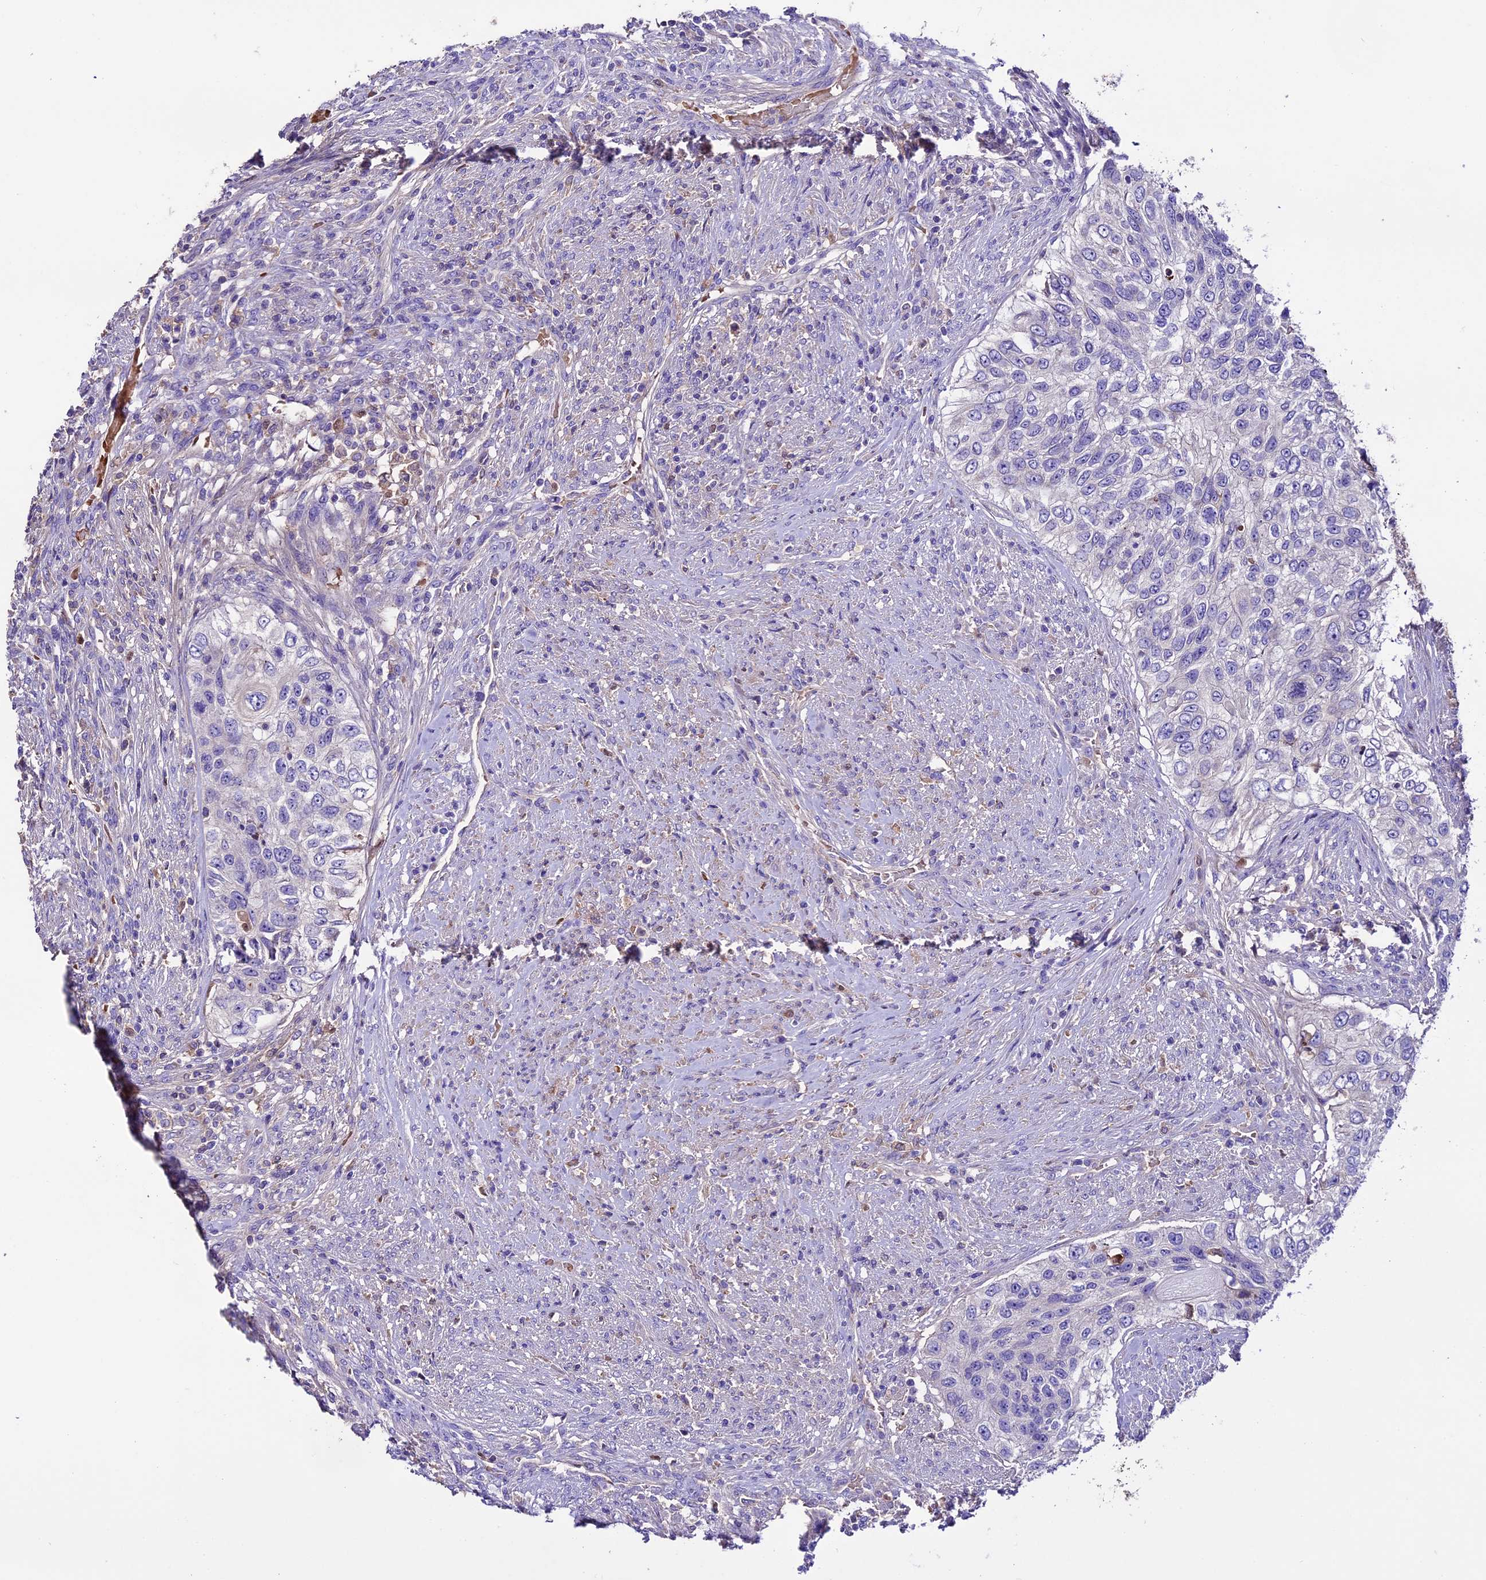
{"staining": {"intensity": "negative", "quantity": "none", "location": "none"}, "tissue": "urothelial cancer", "cell_type": "Tumor cells", "image_type": "cancer", "snomed": [{"axis": "morphology", "description": "Urothelial carcinoma, High grade"}, {"axis": "topography", "description": "Urinary bladder"}], "caption": "The IHC image has no significant positivity in tumor cells of urothelial cancer tissue.", "gene": "TCP11L2", "patient": {"sex": "female", "age": 60}}